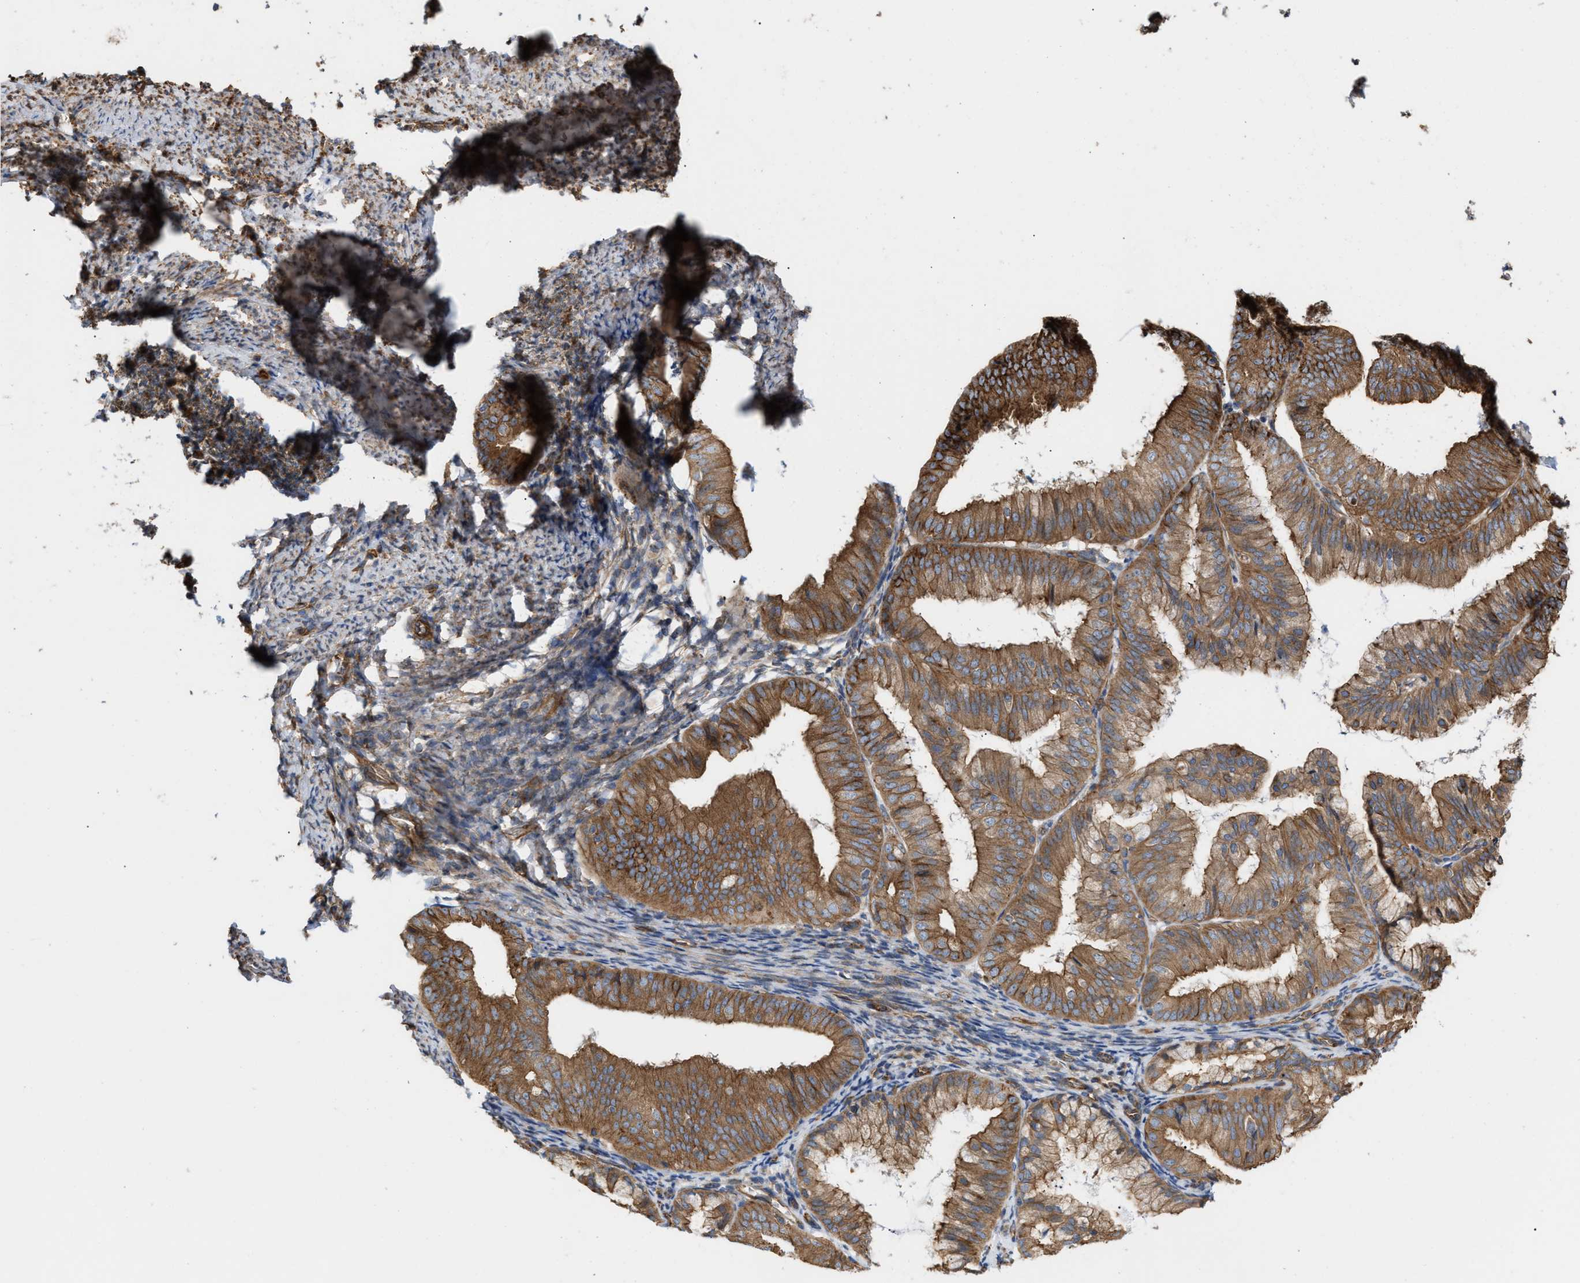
{"staining": {"intensity": "moderate", "quantity": ">75%", "location": "cytoplasmic/membranous"}, "tissue": "endometrial cancer", "cell_type": "Tumor cells", "image_type": "cancer", "snomed": [{"axis": "morphology", "description": "Adenocarcinoma, NOS"}, {"axis": "topography", "description": "Endometrium"}], "caption": "Brown immunohistochemical staining in endometrial cancer (adenocarcinoma) demonstrates moderate cytoplasmic/membranous staining in approximately >75% of tumor cells.", "gene": "EPS15L1", "patient": {"sex": "female", "age": 63}}